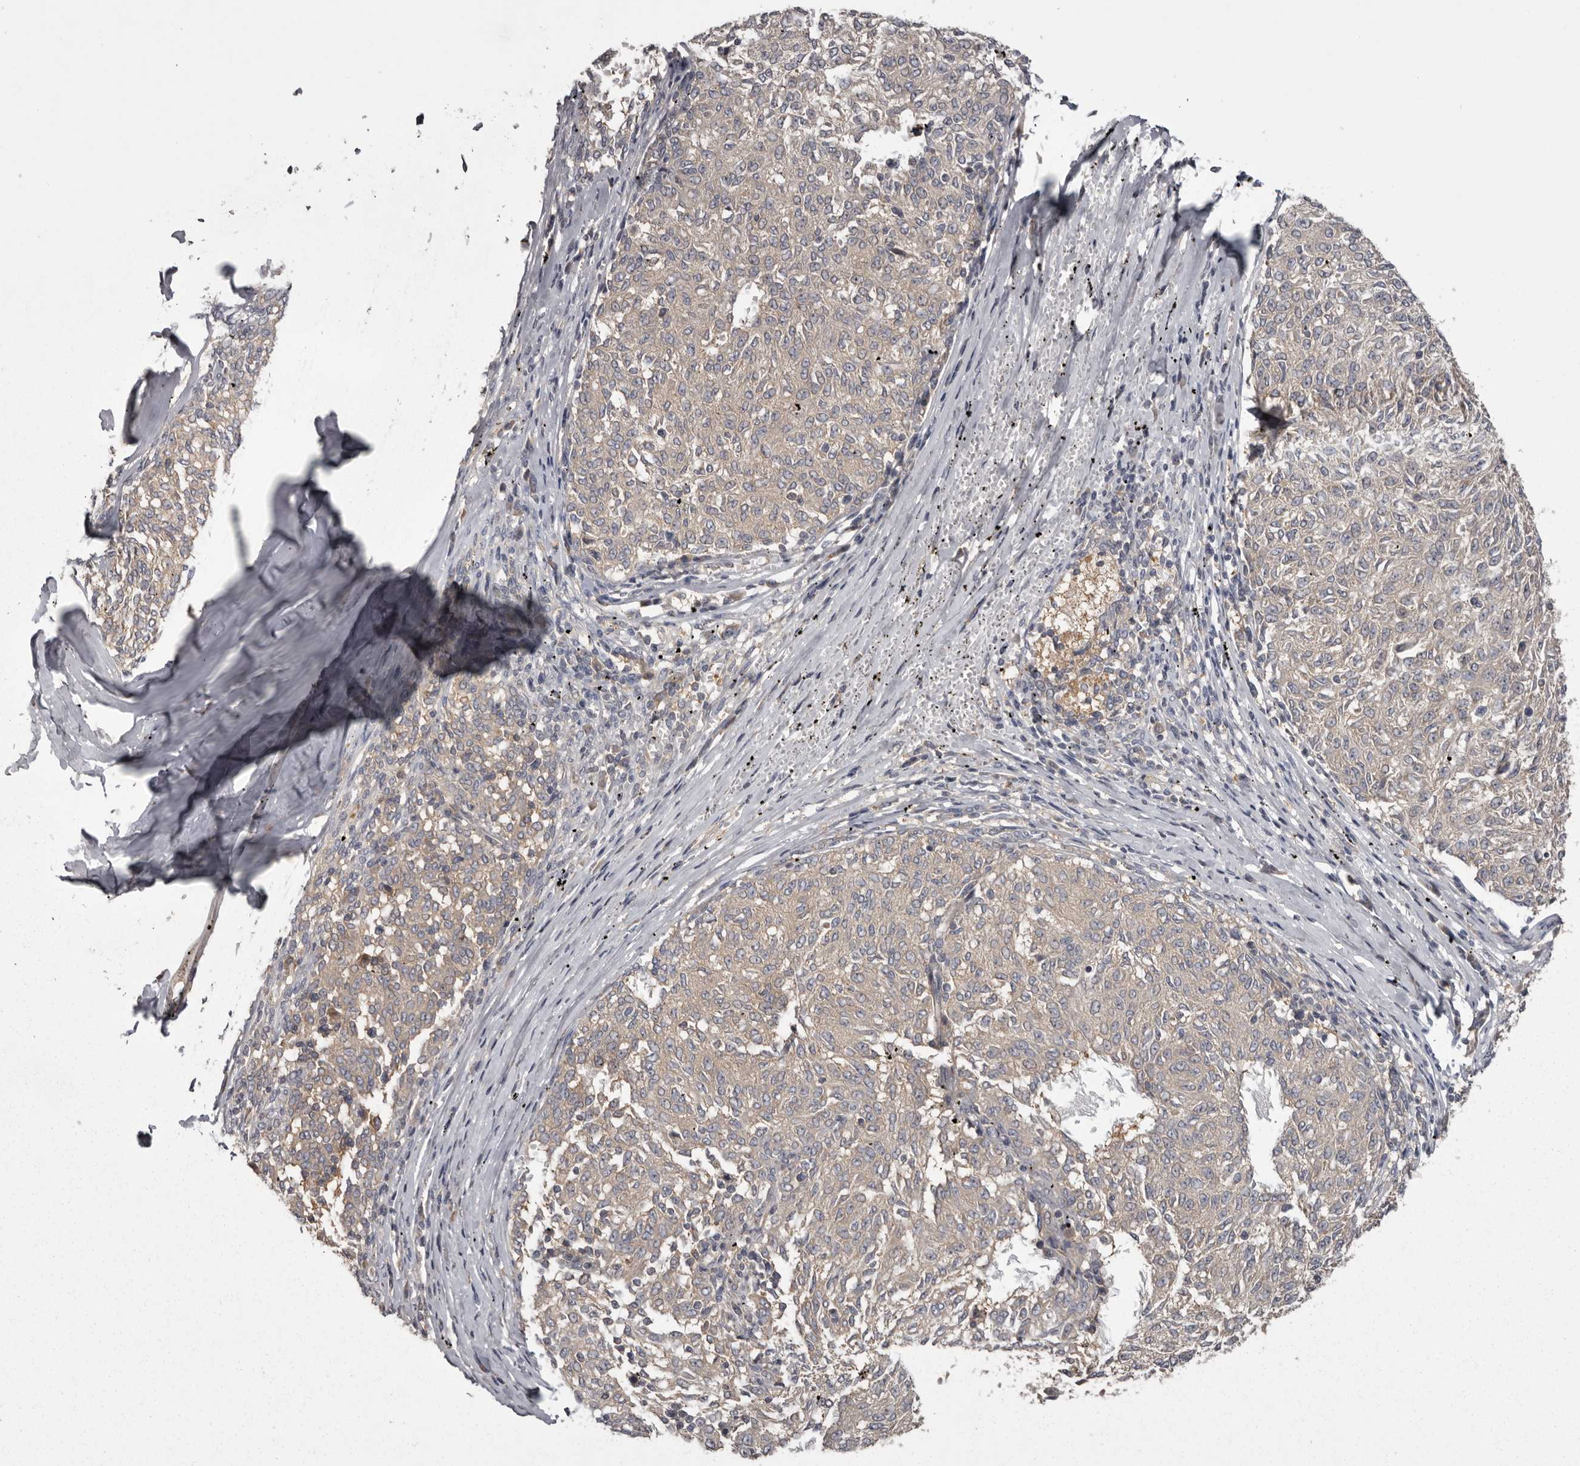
{"staining": {"intensity": "weak", "quantity": "<25%", "location": "cytoplasmic/membranous"}, "tissue": "melanoma", "cell_type": "Tumor cells", "image_type": "cancer", "snomed": [{"axis": "morphology", "description": "Malignant melanoma, NOS"}, {"axis": "topography", "description": "Skin"}], "caption": "The histopathology image exhibits no significant expression in tumor cells of malignant melanoma. The staining was performed using DAB to visualize the protein expression in brown, while the nuclei were stained in blue with hematoxylin (Magnification: 20x).", "gene": "DARS1", "patient": {"sex": "female", "age": 72}}